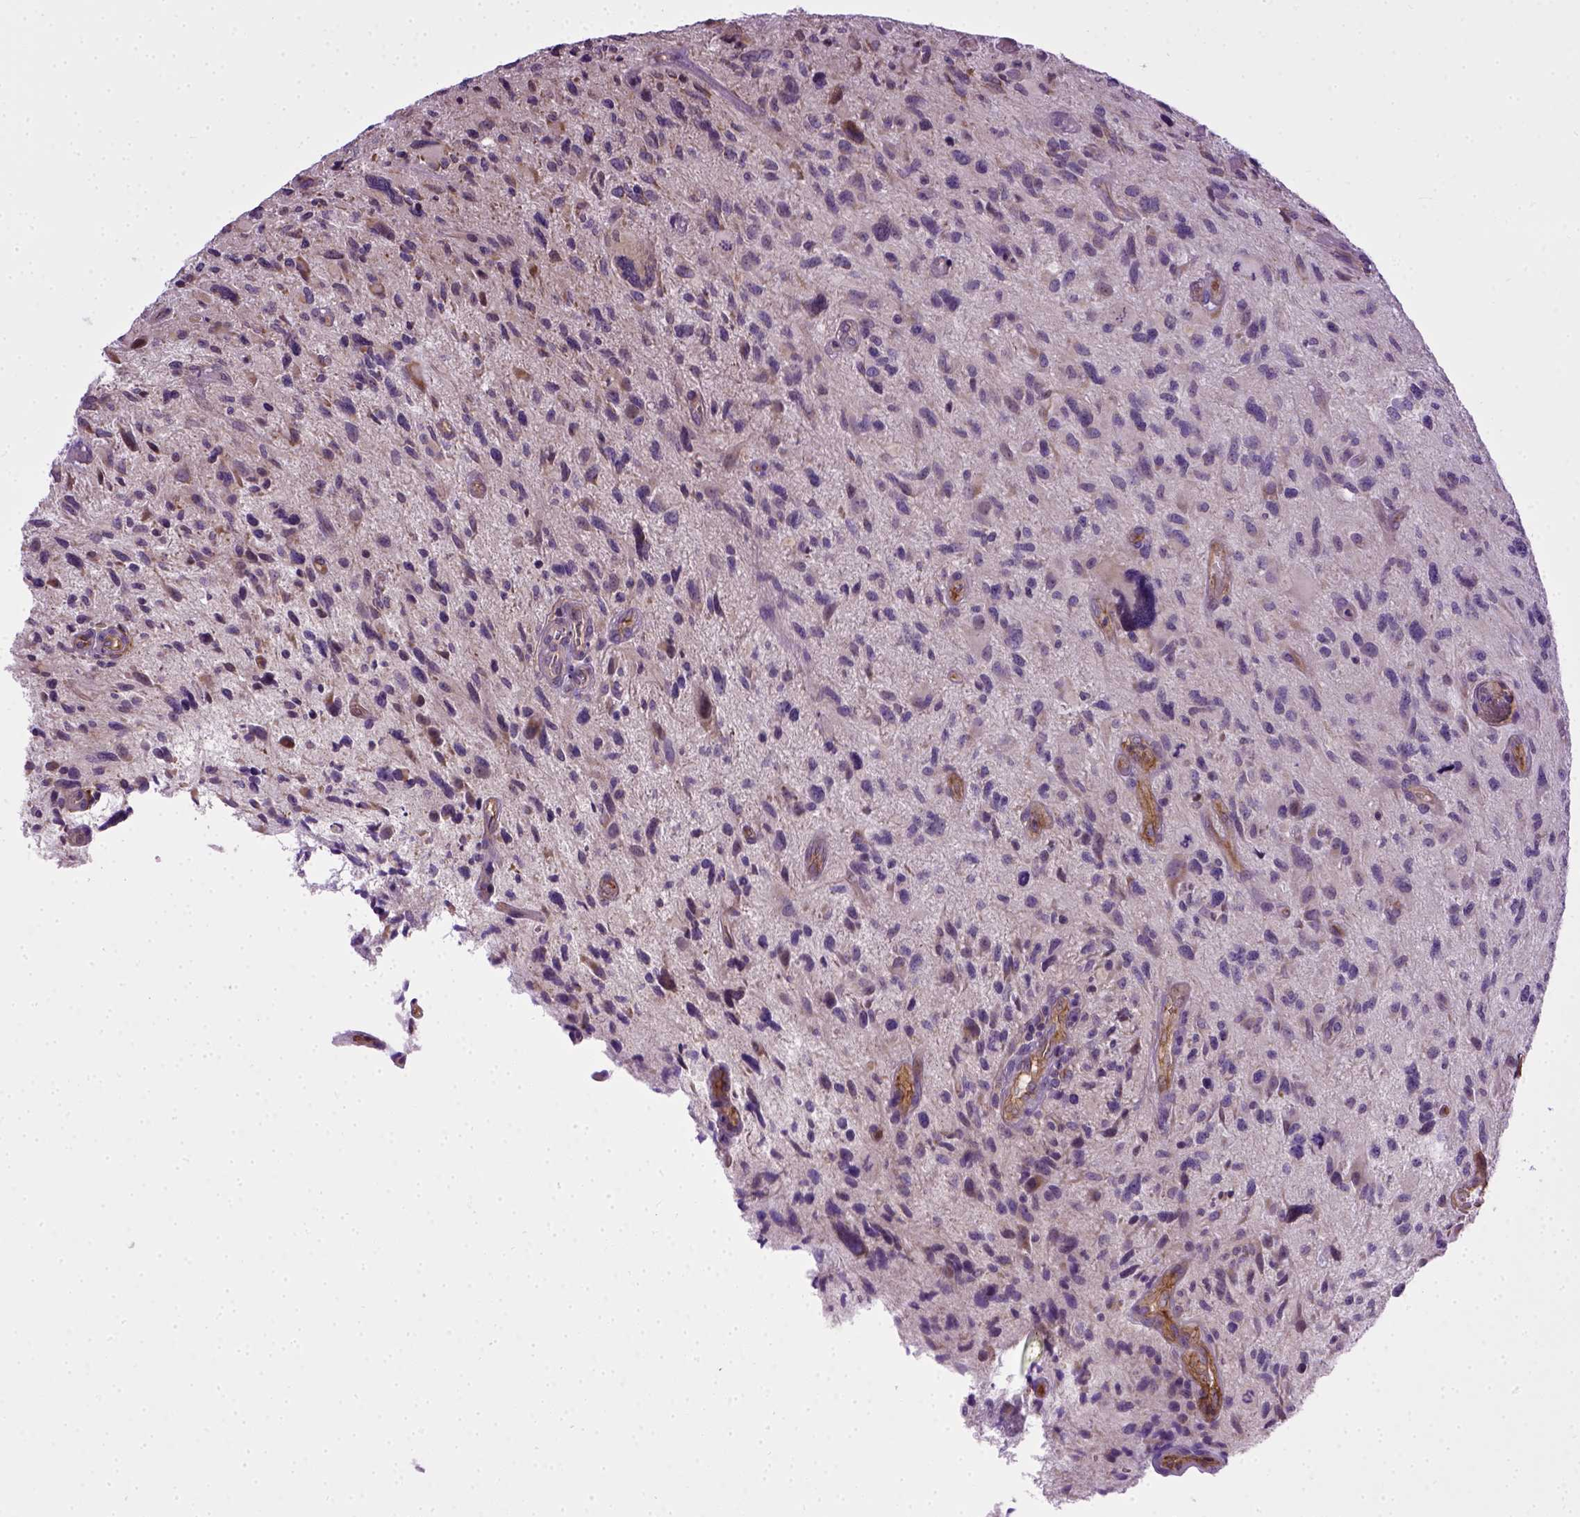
{"staining": {"intensity": "negative", "quantity": "none", "location": "none"}, "tissue": "glioma", "cell_type": "Tumor cells", "image_type": "cancer", "snomed": [{"axis": "morphology", "description": "Glioma, malignant, NOS"}, {"axis": "morphology", "description": "Glioma, malignant, High grade"}, {"axis": "topography", "description": "Brain"}], "caption": "There is no significant expression in tumor cells of glioma. (DAB (3,3'-diaminobenzidine) immunohistochemistry (IHC) with hematoxylin counter stain).", "gene": "ENG", "patient": {"sex": "female", "age": 71}}